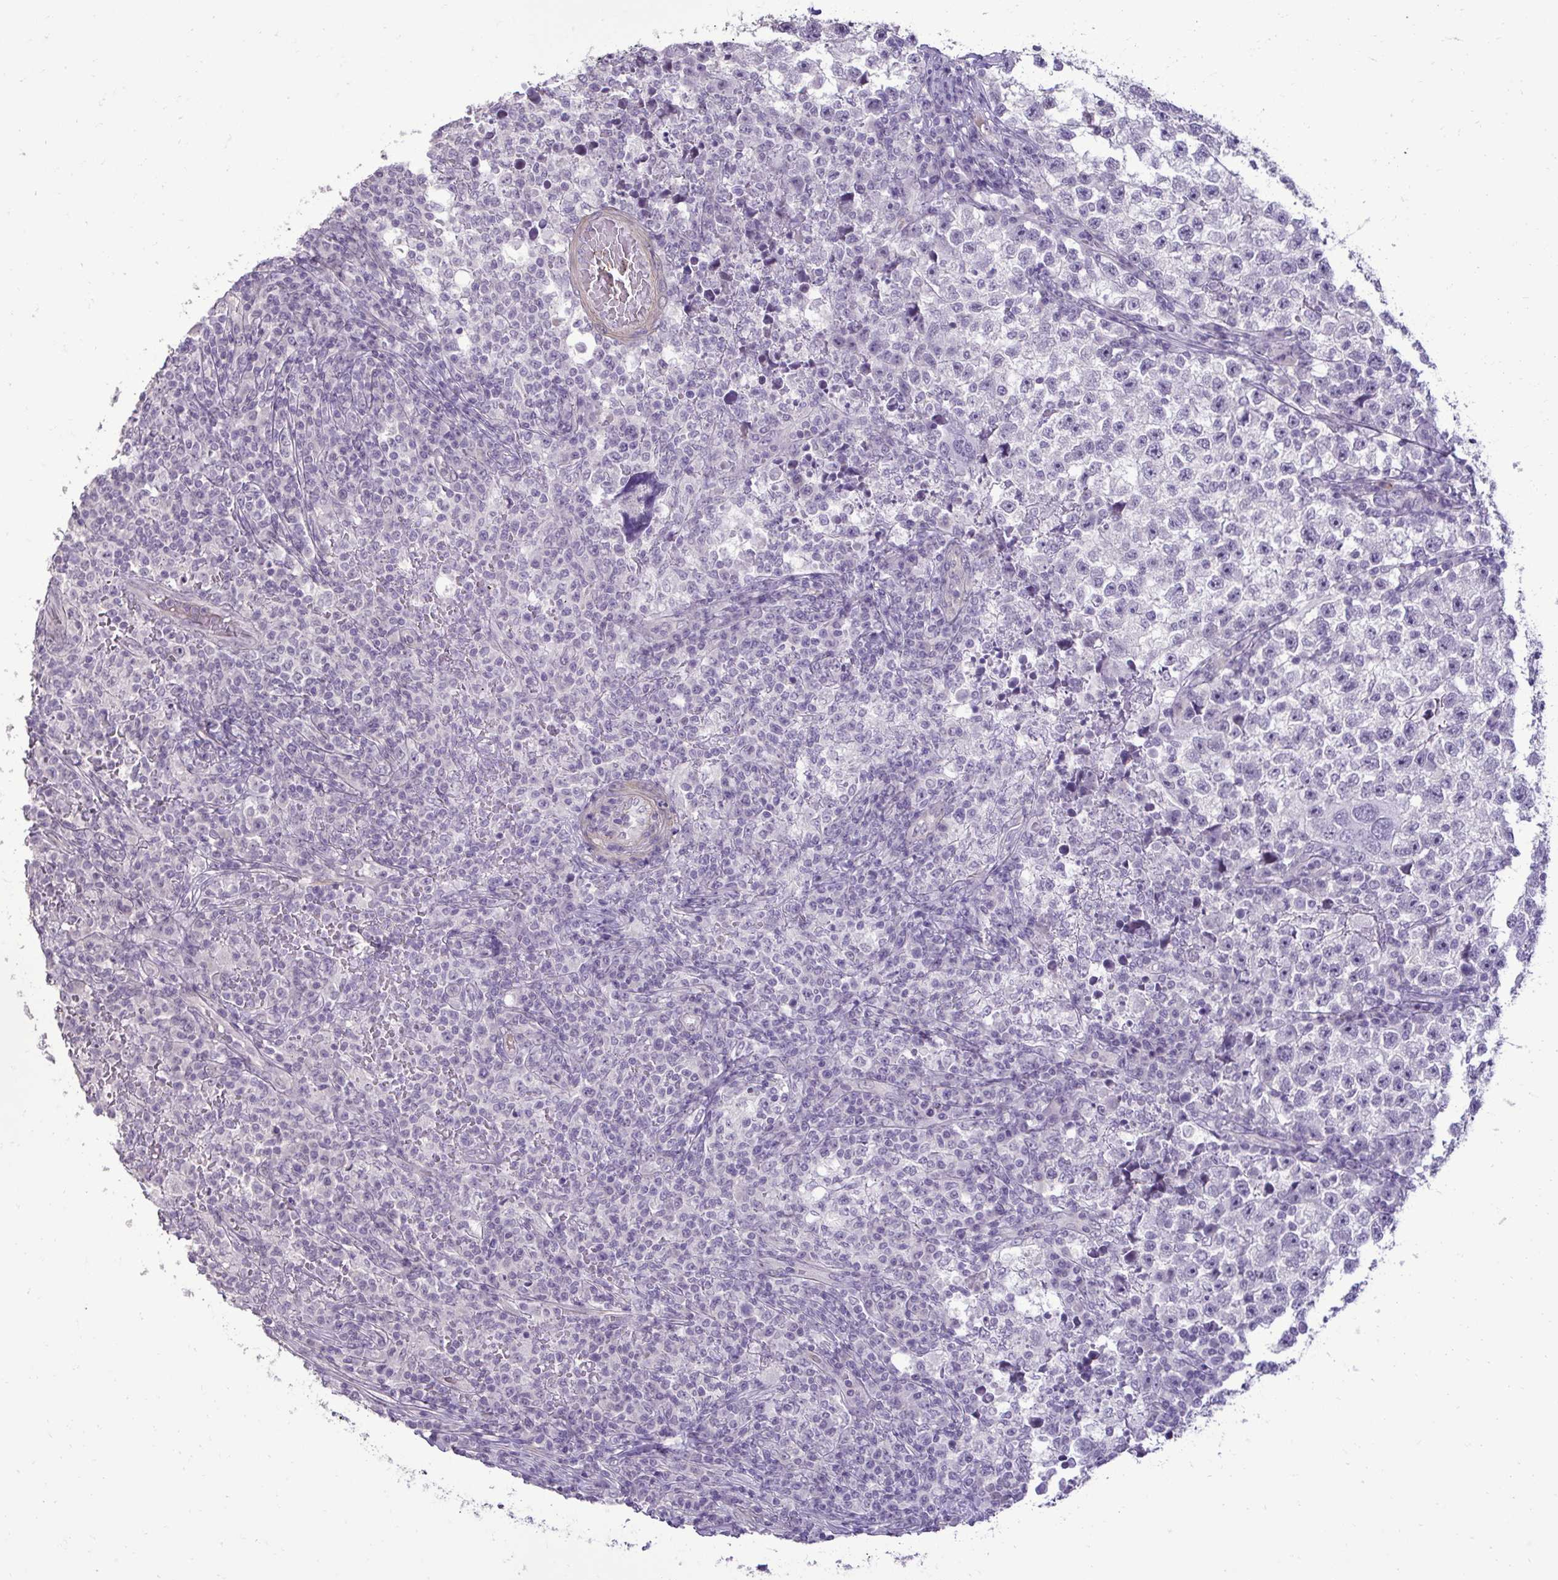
{"staining": {"intensity": "negative", "quantity": "none", "location": "none"}, "tissue": "testis cancer", "cell_type": "Tumor cells", "image_type": "cancer", "snomed": [{"axis": "morphology", "description": "Seminoma, NOS"}, {"axis": "topography", "description": "Testis"}], "caption": "An IHC histopathology image of seminoma (testis) is shown. There is no staining in tumor cells of seminoma (testis).", "gene": "SLC30A3", "patient": {"sex": "male", "age": 22}}